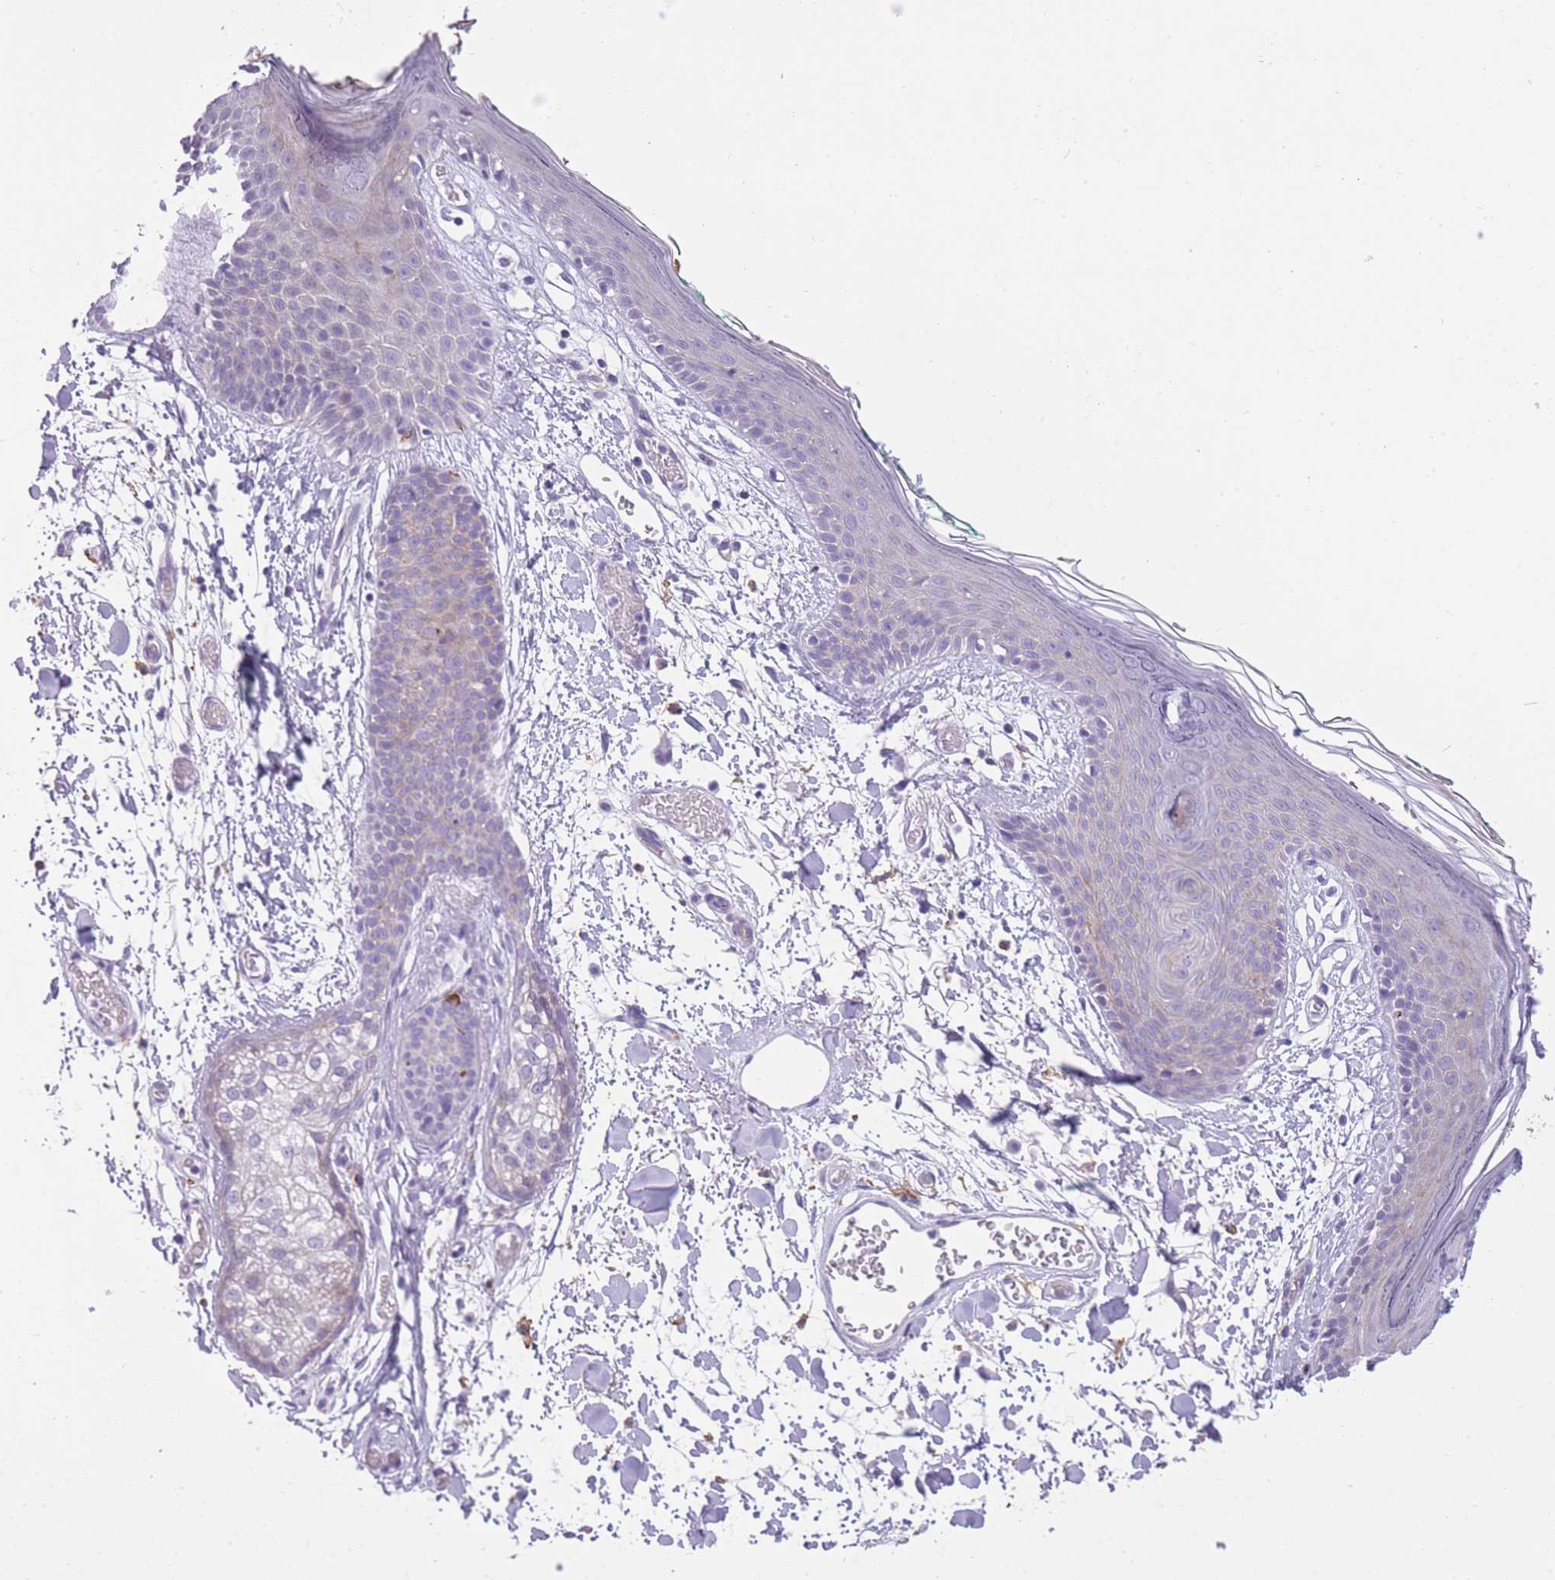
{"staining": {"intensity": "negative", "quantity": "none", "location": "none"}, "tissue": "skin", "cell_type": "Fibroblasts", "image_type": "normal", "snomed": [{"axis": "morphology", "description": "Normal tissue, NOS"}, {"axis": "topography", "description": "Skin"}], "caption": "Unremarkable skin was stained to show a protein in brown. There is no significant staining in fibroblasts. Brightfield microscopy of immunohistochemistry stained with DAB (3,3'-diaminobenzidine) (brown) and hematoxylin (blue), captured at high magnification.", "gene": "RADX", "patient": {"sex": "male", "age": 79}}